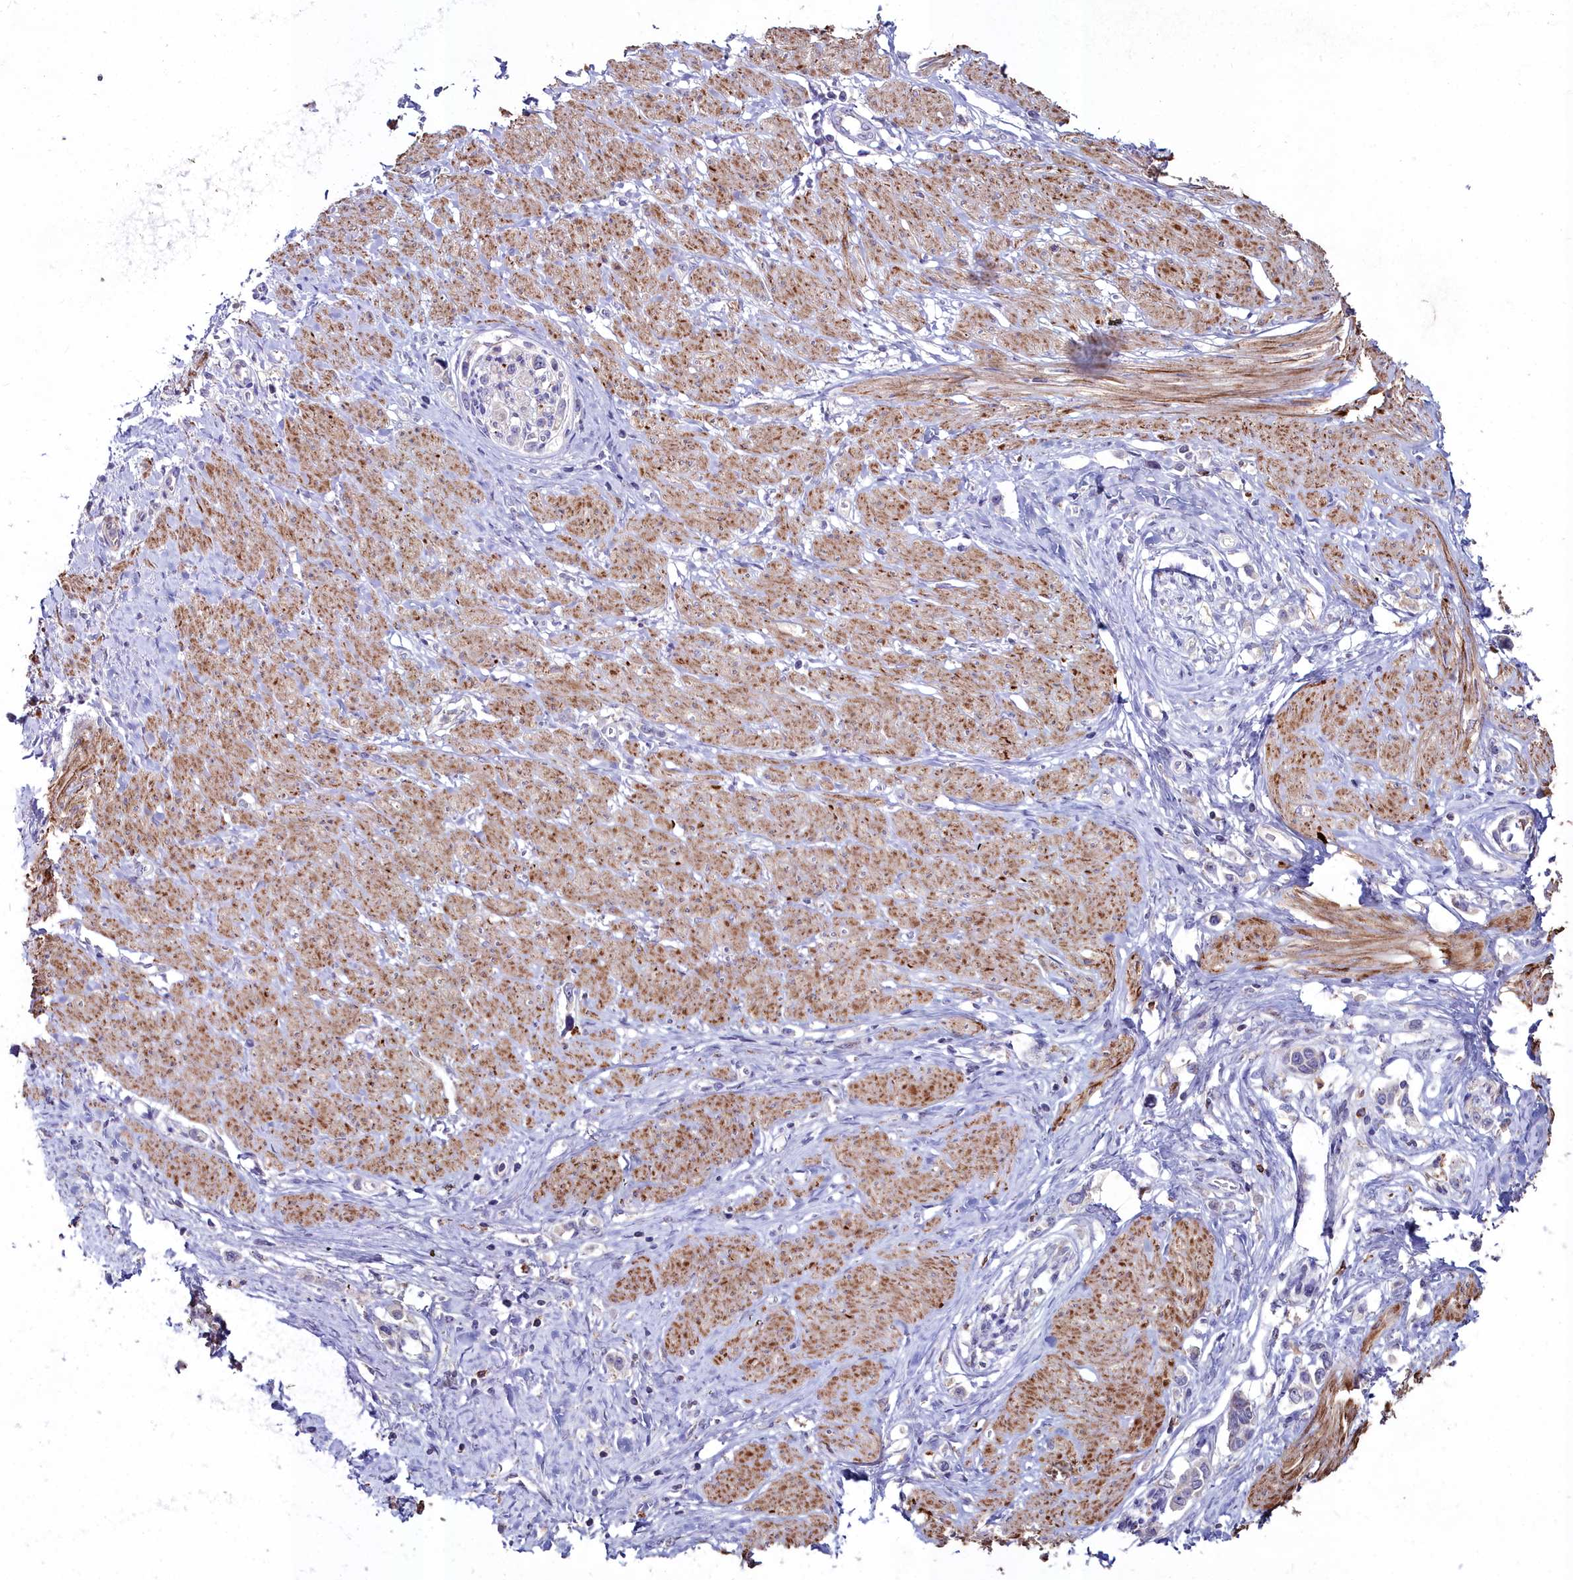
{"staining": {"intensity": "negative", "quantity": "none", "location": "none"}, "tissue": "stomach cancer", "cell_type": "Tumor cells", "image_type": "cancer", "snomed": [{"axis": "morphology", "description": "Adenocarcinoma, NOS"}, {"axis": "topography", "description": "Stomach"}], "caption": "This is an immunohistochemistry (IHC) photomicrograph of stomach cancer. There is no expression in tumor cells.", "gene": "AMBRA1", "patient": {"sex": "female", "age": 65}}